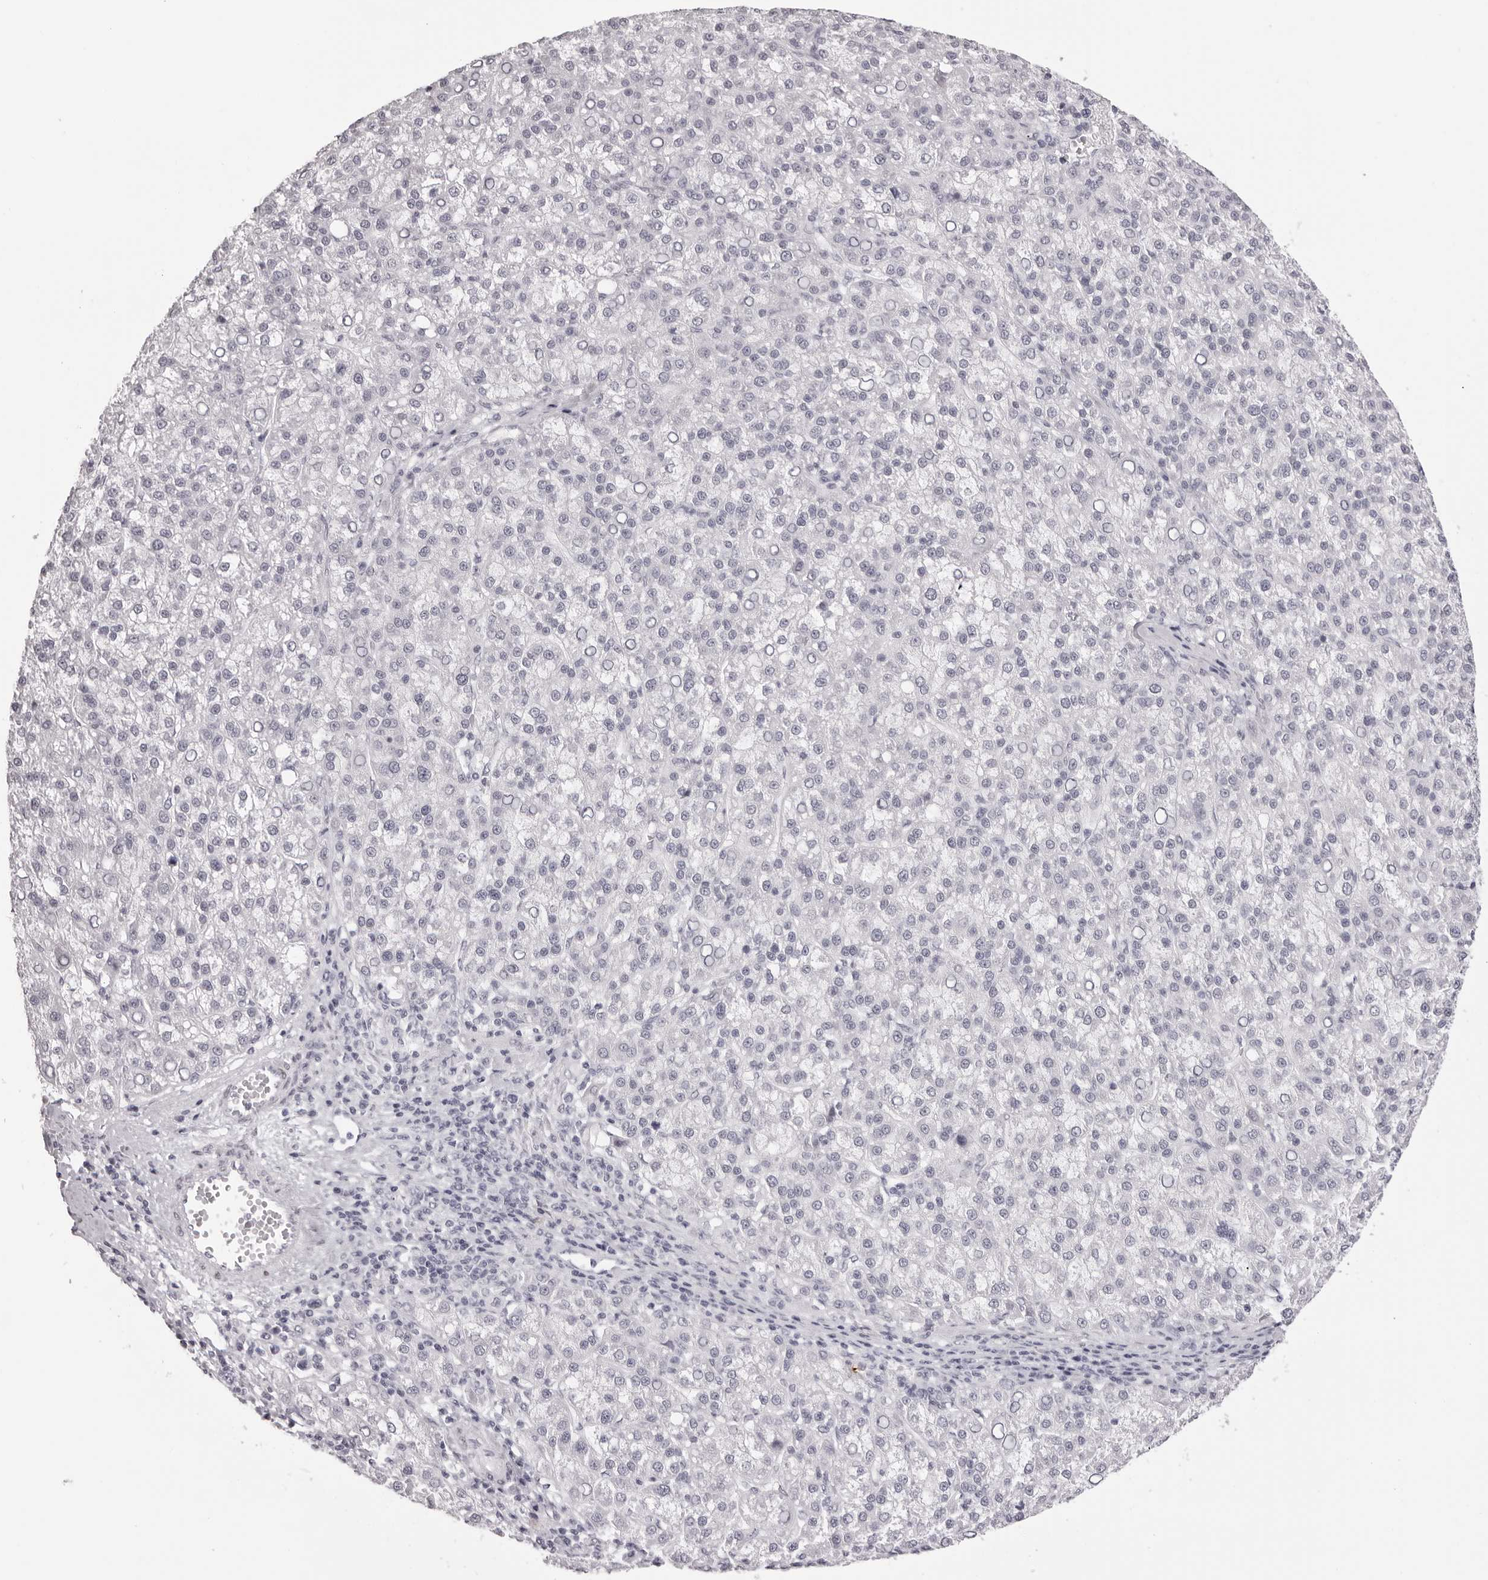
{"staining": {"intensity": "negative", "quantity": "none", "location": "none"}, "tissue": "liver cancer", "cell_type": "Tumor cells", "image_type": "cancer", "snomed": [{"axis": "morphology", "description": "Carcinoma, Hepatocellular, NOS"}, {"axis": "topography", "description": "Liver"}], "caption": "Protein analysis of hepatocellular carcinoma (liver) demonstrates no significant staining in tumor cells.", "gene": "MAFK", "patient": {"sex": "female", "age": 58}}